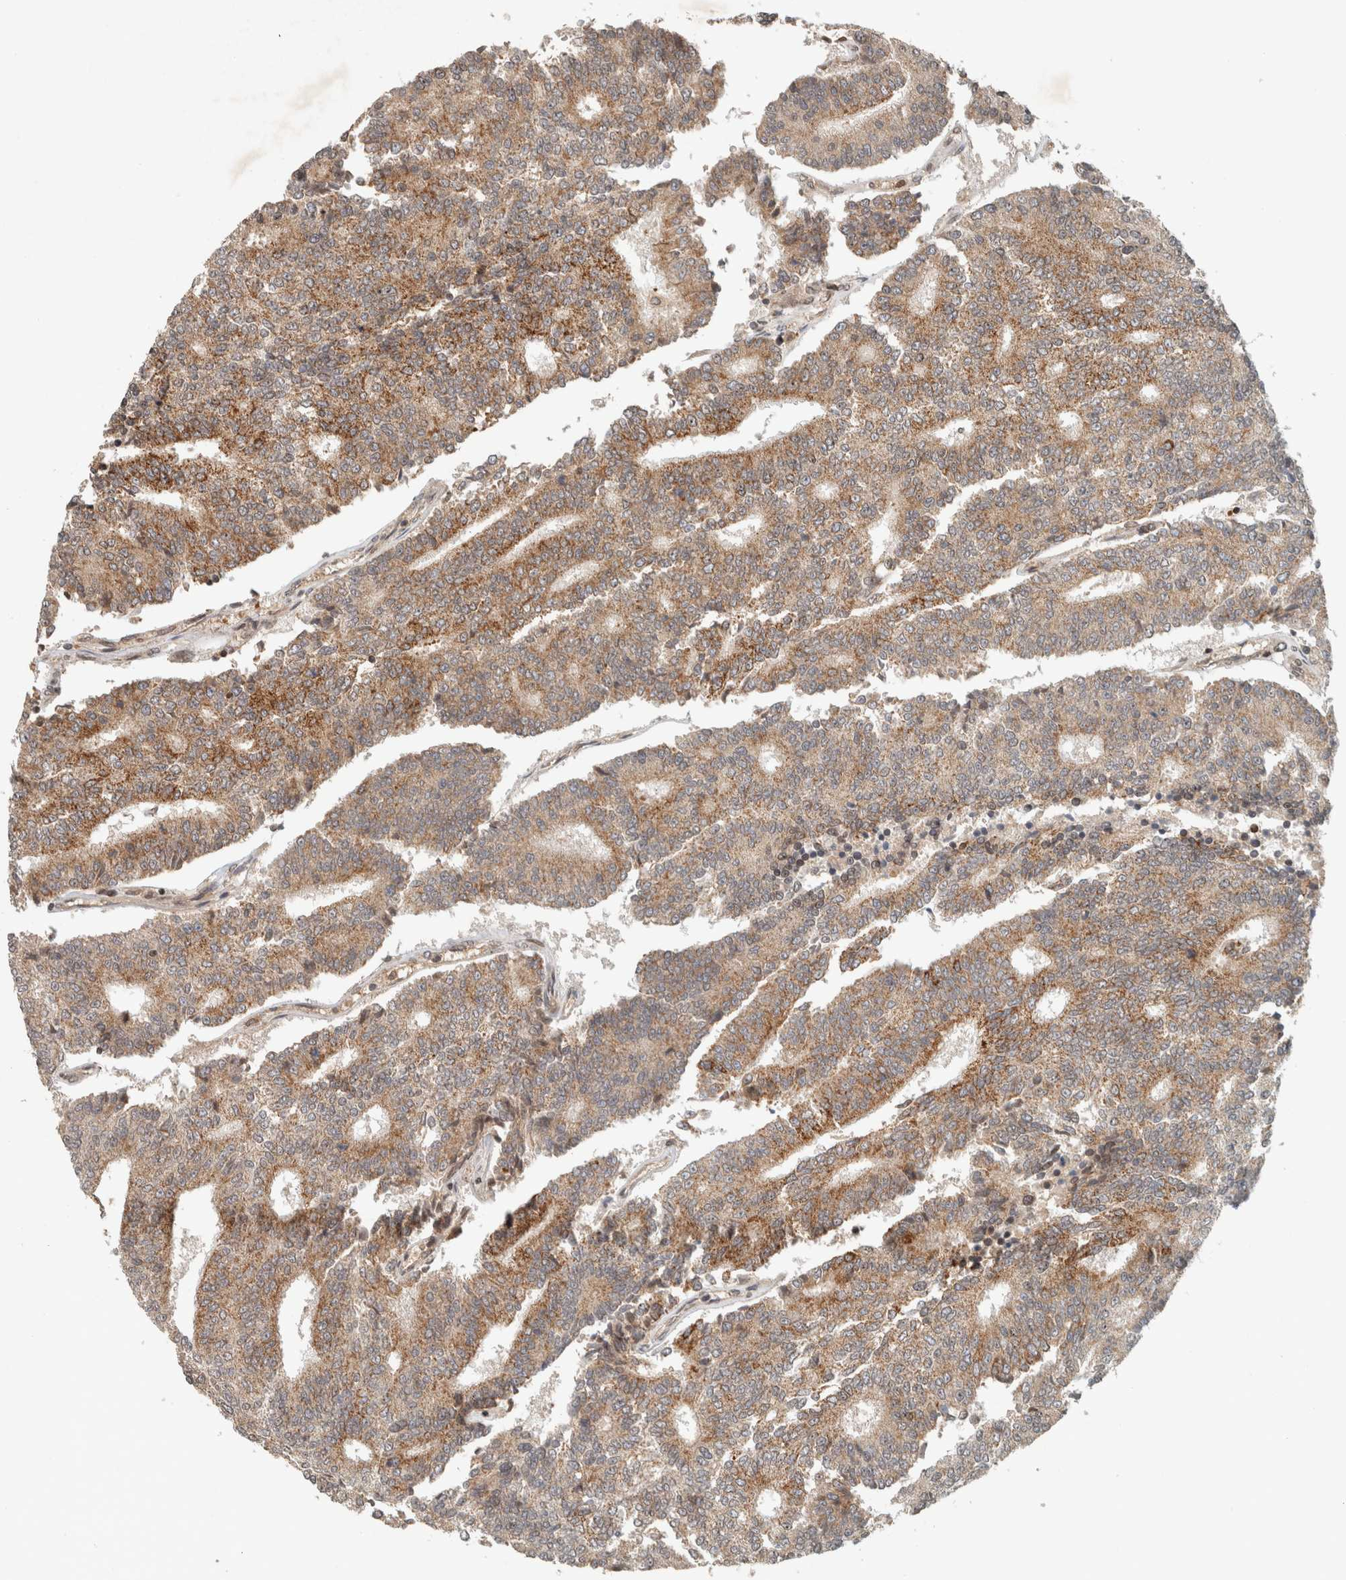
{"staining": {"intensity": "moderate", "quantity": ">75%", "location": "cytoplasmic/membranous"}, "tissue": "prostate cancer", "cell_type": "Tumor cells", "image_type": "cancer", "snomed": [{"axis": "morphology", "description": "Normal tissue, NOS"}, {"axis": "morphology", "description": "Adenocarcinoma, High grade"}, {"axis": "topography", "description": "Prostate"}, {"axis": "topography", "description": "Seminal veicle"}], "caption": "Adenocarcinoma (high-grade) (prostate) stained for a protein (brown) exhibits moderate cytoplasmic/membranous positive expression in about >75% of tumor cells.", "gene": "CAAP1", "patient": {"sex": "male", "age": 55}}